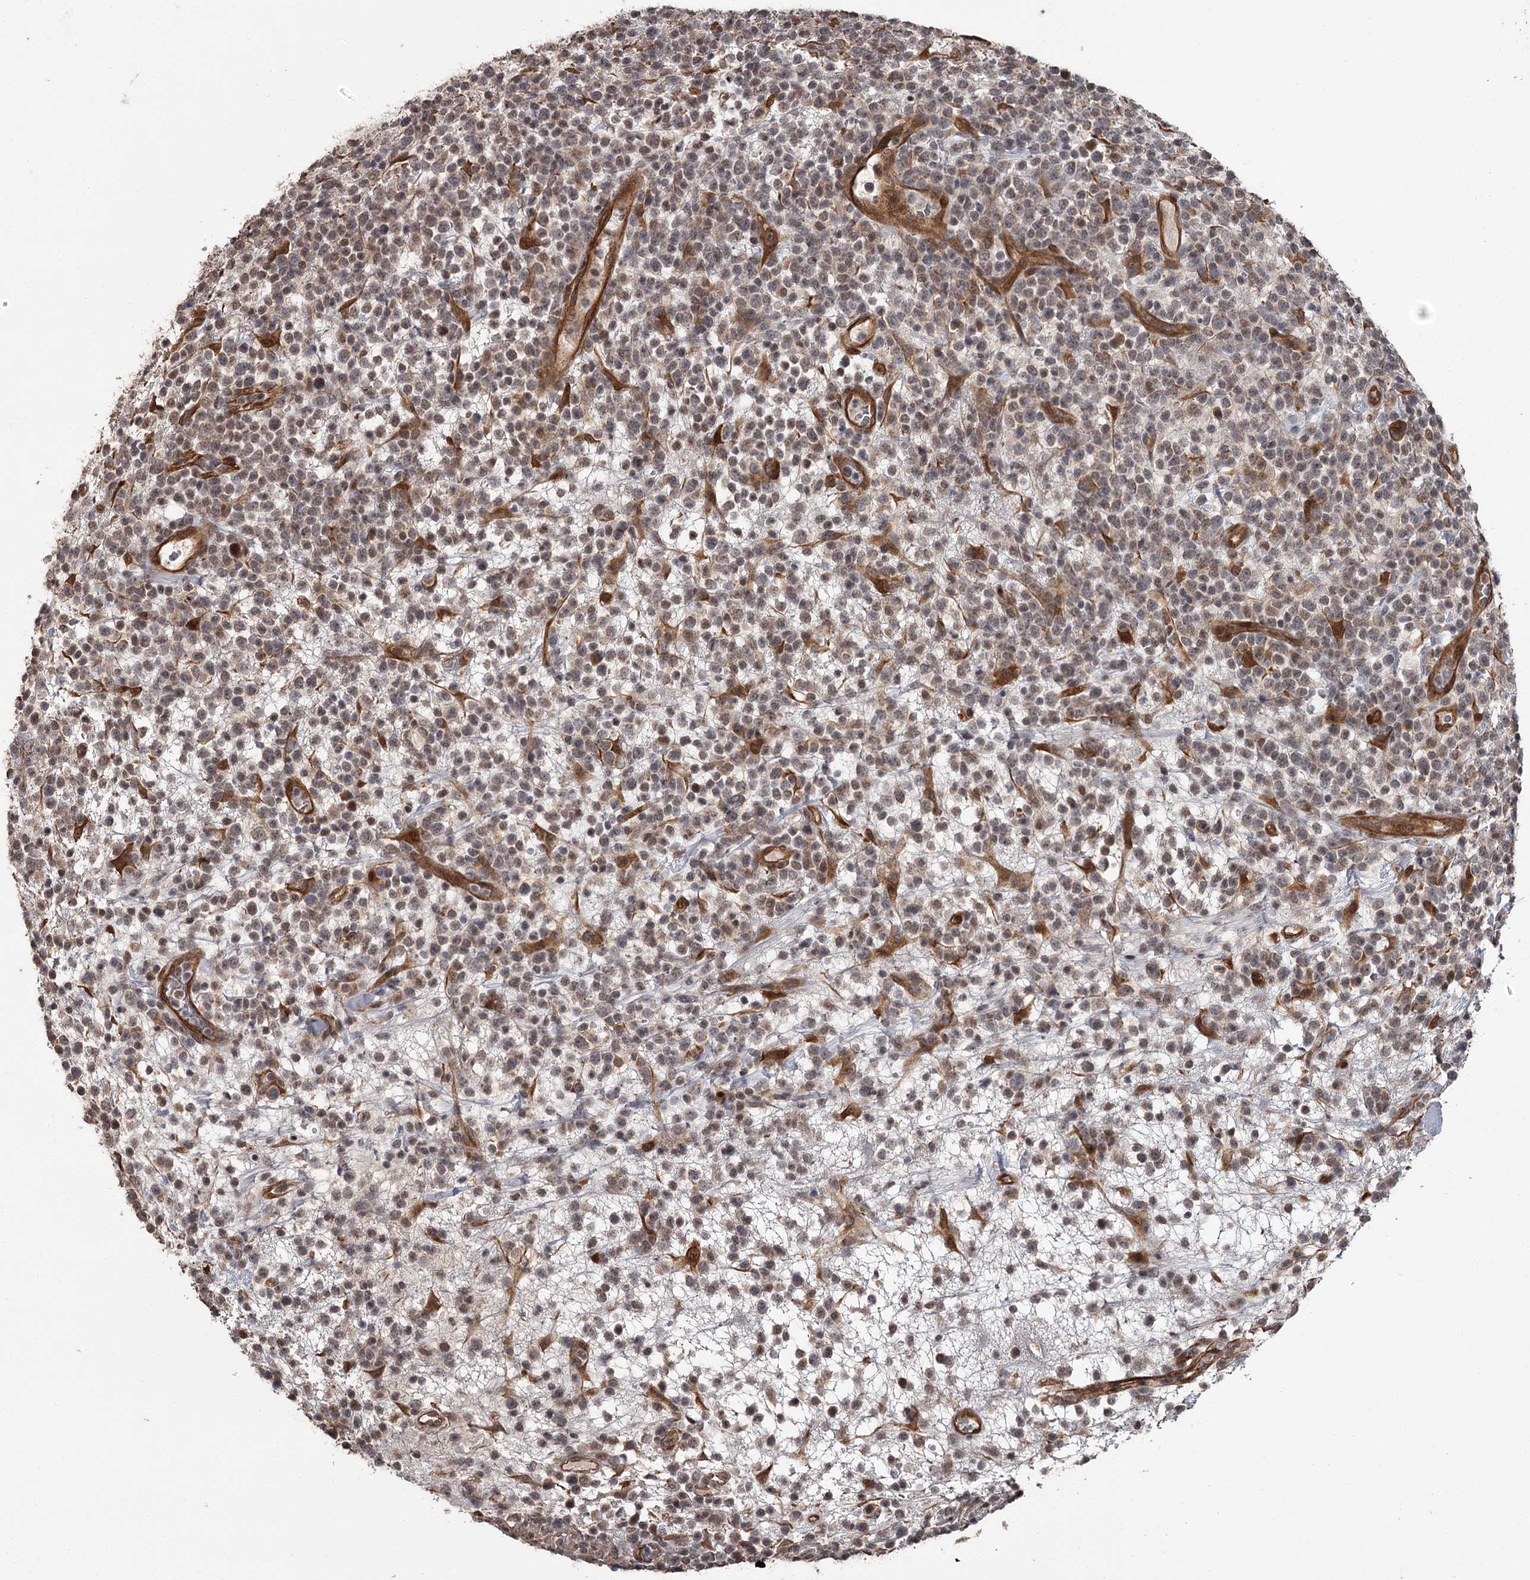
{"staining": {"intensity": "weak", "quantity": "25%-75%", "location": "cytoplasmic/membranous,nuclear"}, "tissue": "lymphoma", "cell_type": "Tumor cells", "image_type": "cancer", "snomed": [{"axis": "morphology", "description": "Malignant lymphoma, non-Hodgkin's type, High grade"}, {"axis": "topography", "description": "Colon"}], "caption": "Protein staining demonstrates weak cytoplasmic/membranous and nuclear positivity in about 25%-75% of tumor cells in malignant lymphoma, non-Hodgkin's type (high-grade).", "gene": "CDC42EP2", "patient": {"sex": "female", "age": 53}}